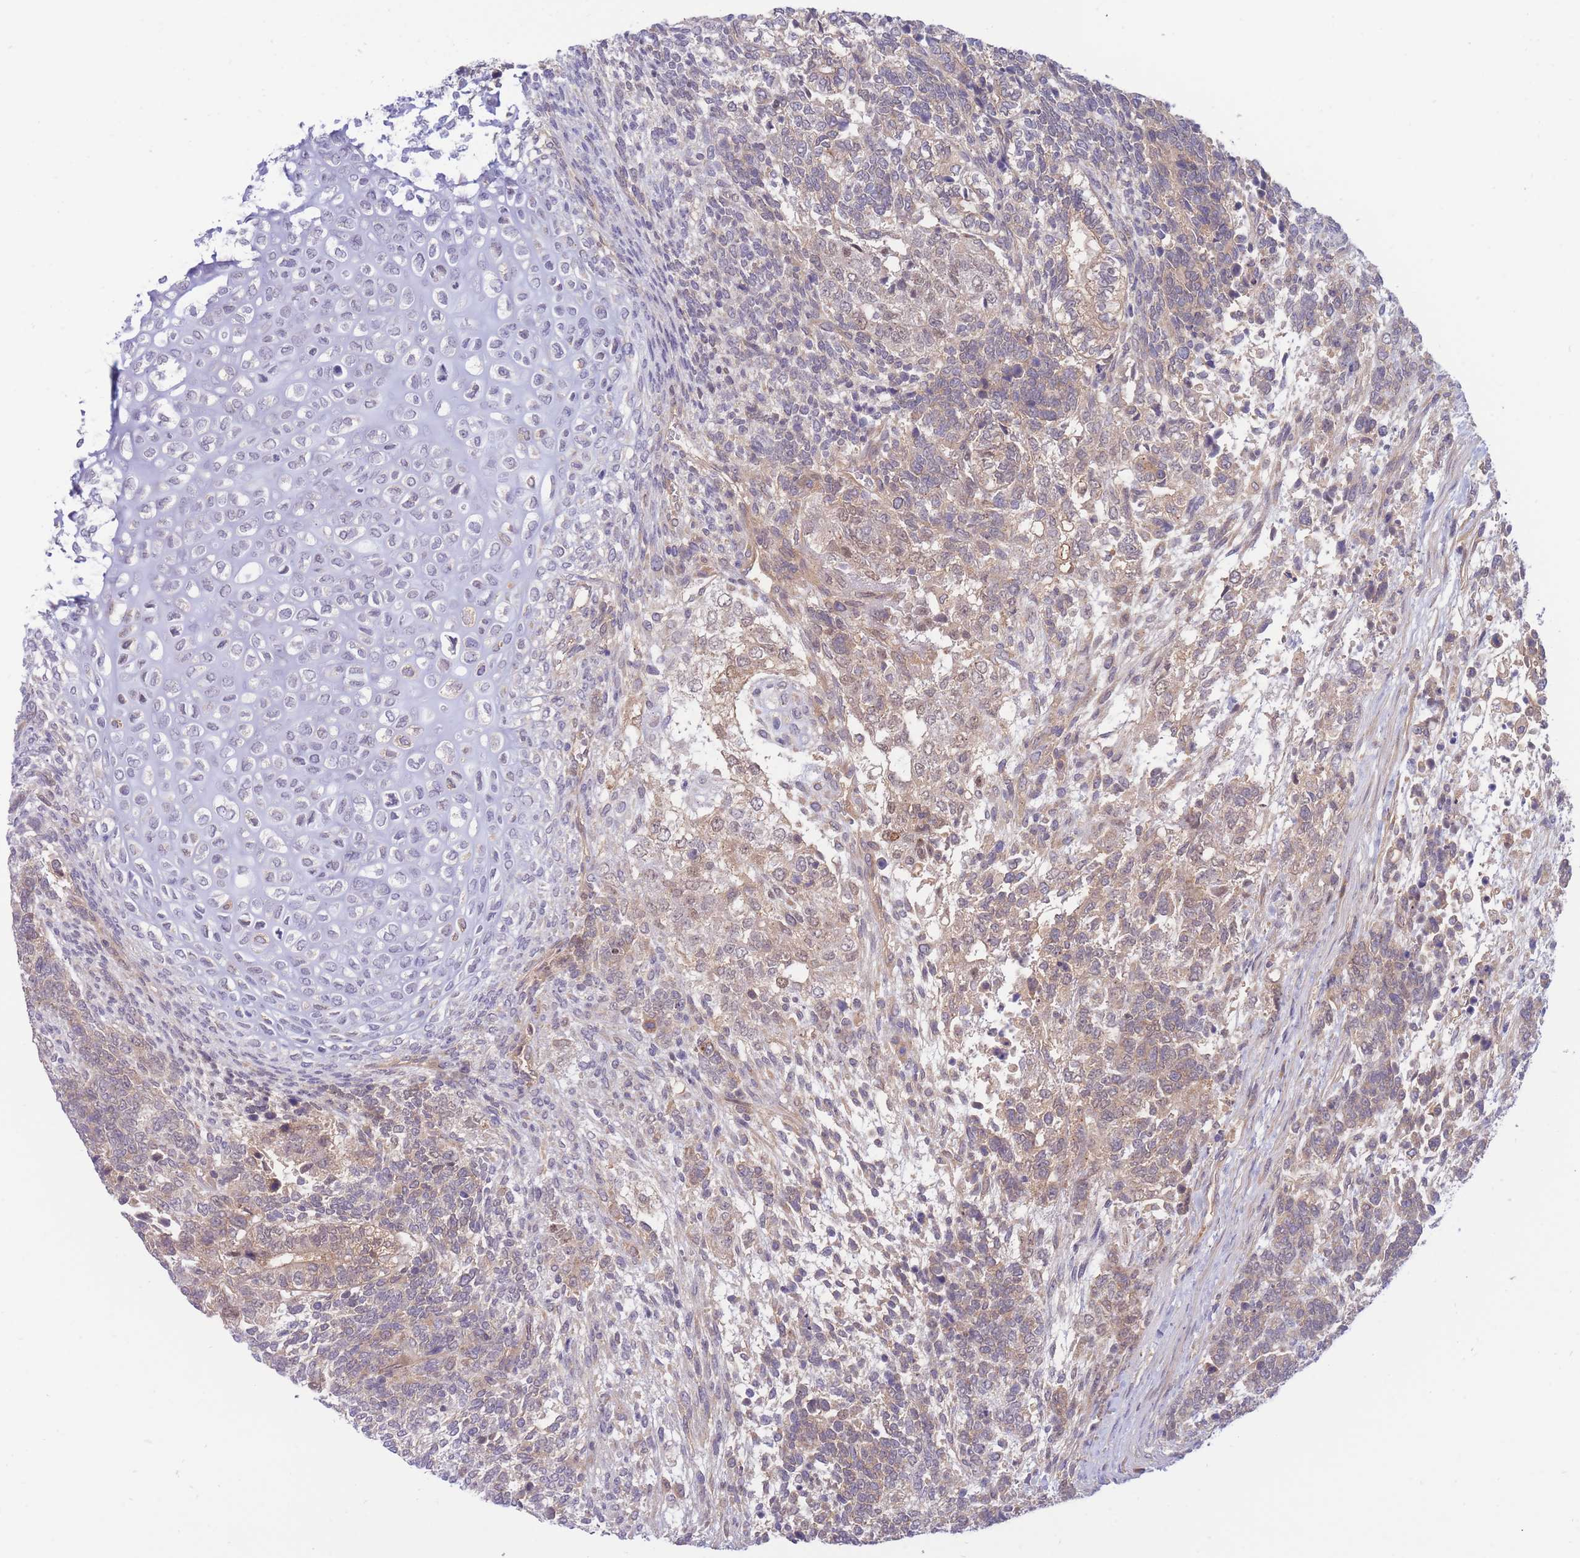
{"staining": {"intensity": "weak", "quantity": "25%-75%", "location": "cytoplasmic/membranous"}, "tissue": "testis cancer", "cell_type": "Tumor cells", "image_type": "cancer", "snomed": [{"axis": "morphology", "description": "Carcinoma, Embryonal, NOS"}, {"axis": "topography", "description": "Testis"}], "caption": "The immunohistochemical stain labels weak cytoplasmic/membranous expression in tumor cells of embryonal carcinoma (testis) tissue. (DAB IHC, brown staining for protein, blue staining for nuclei).", "gene": "APOL4", "patient": {"sex": "male", "age": 23}}